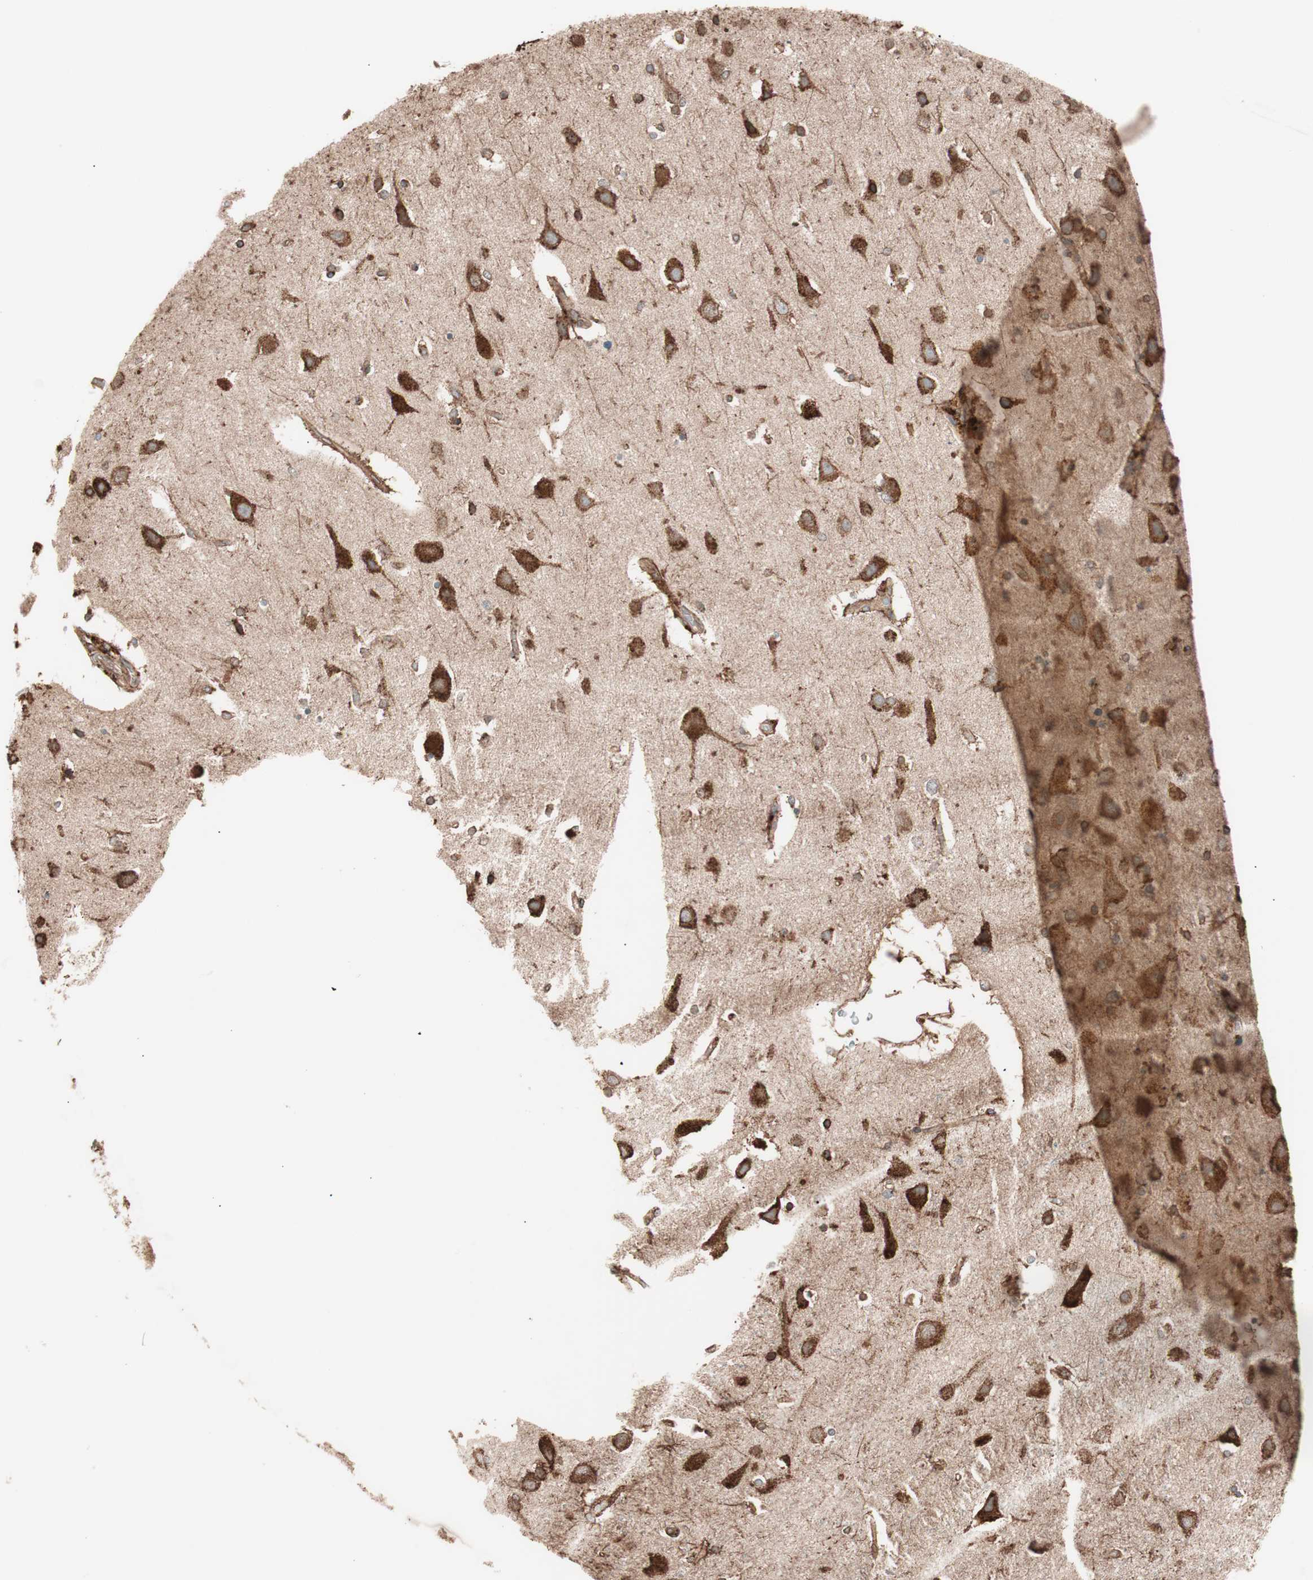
{"staining": {"intensity": "moderate", "quantity": "25%-75%", "location": "cytoplasmic/membranous"}, "tissue": "caudate", "cell_type": "Glial cells", "image_type": "normal", "snomed": [{"axis": "morphology", "description": "Normal tissue, NOS"}, {"axis": "topography", "description": "Lateral ventricle wall"}], "caption": "This micrograph displays benign caudate stained with IHC to label a protein in brown. The cytoplasmic/membranous of glial cells show moderate positivity for the protein. Nuclei are counter-stained blue.", "gene": "VEGFA", "patient": {"sex": "female", "age": 54}}